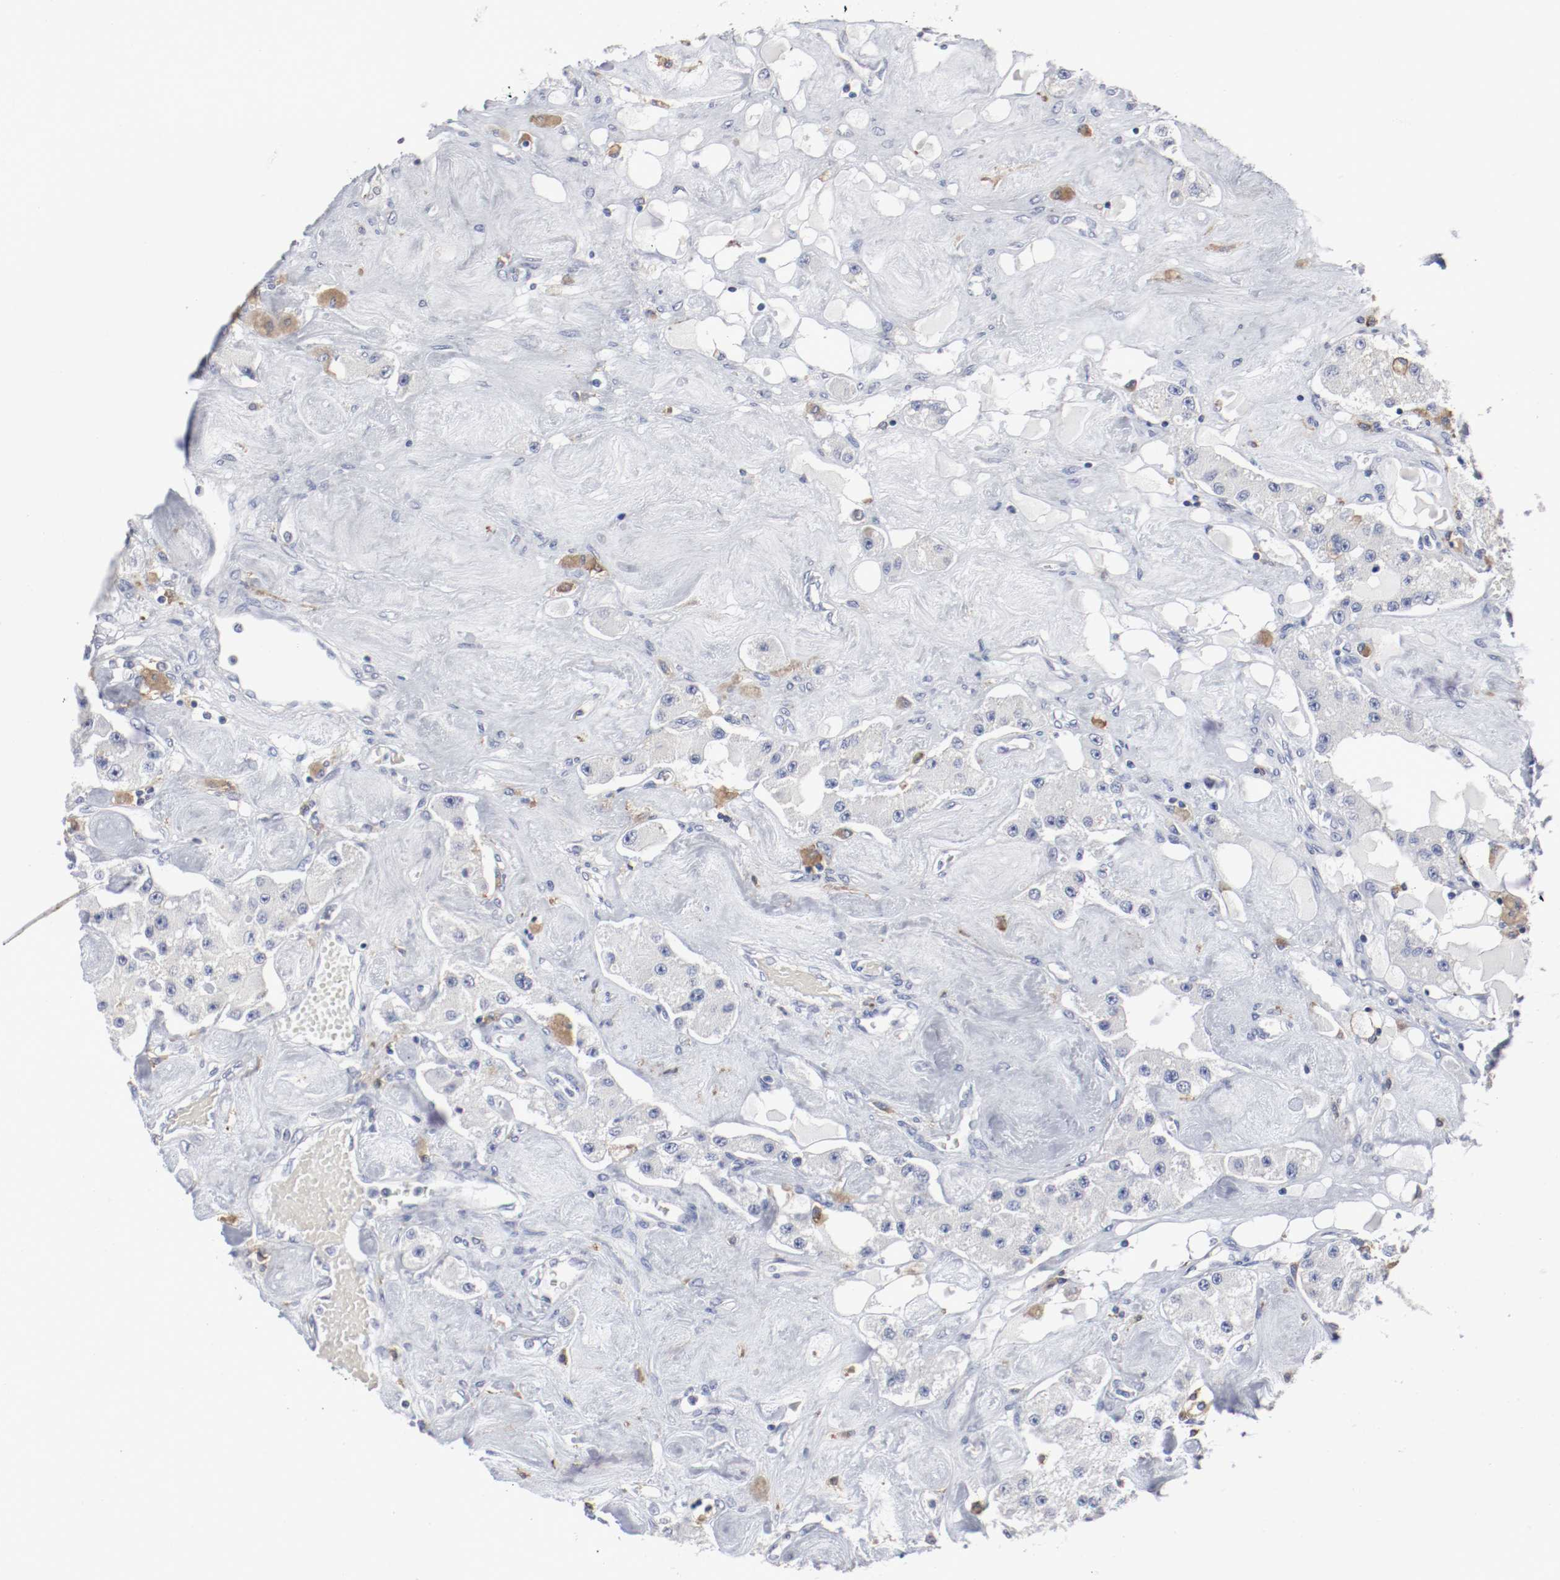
{"staining": {"intensity": "negative", "quantity": "none", "location": "none"}, "tissue": "carcinoid", "cell_type": "Tumor cells", "image_type": "cancer", "snomed": [{"axis": "morphology", "description": "Carcinoid, malignant, NOS"}, {"axis": "topography", "description": "Pancreas"}], "caption": "High power microscopy photomicrograph of an IHC micrograph of carcinoid (malignant), revealing no significant positivity in tumor cells.", "gene": "FGFBP1", "patient": {"sex": "male", "age": 41}}